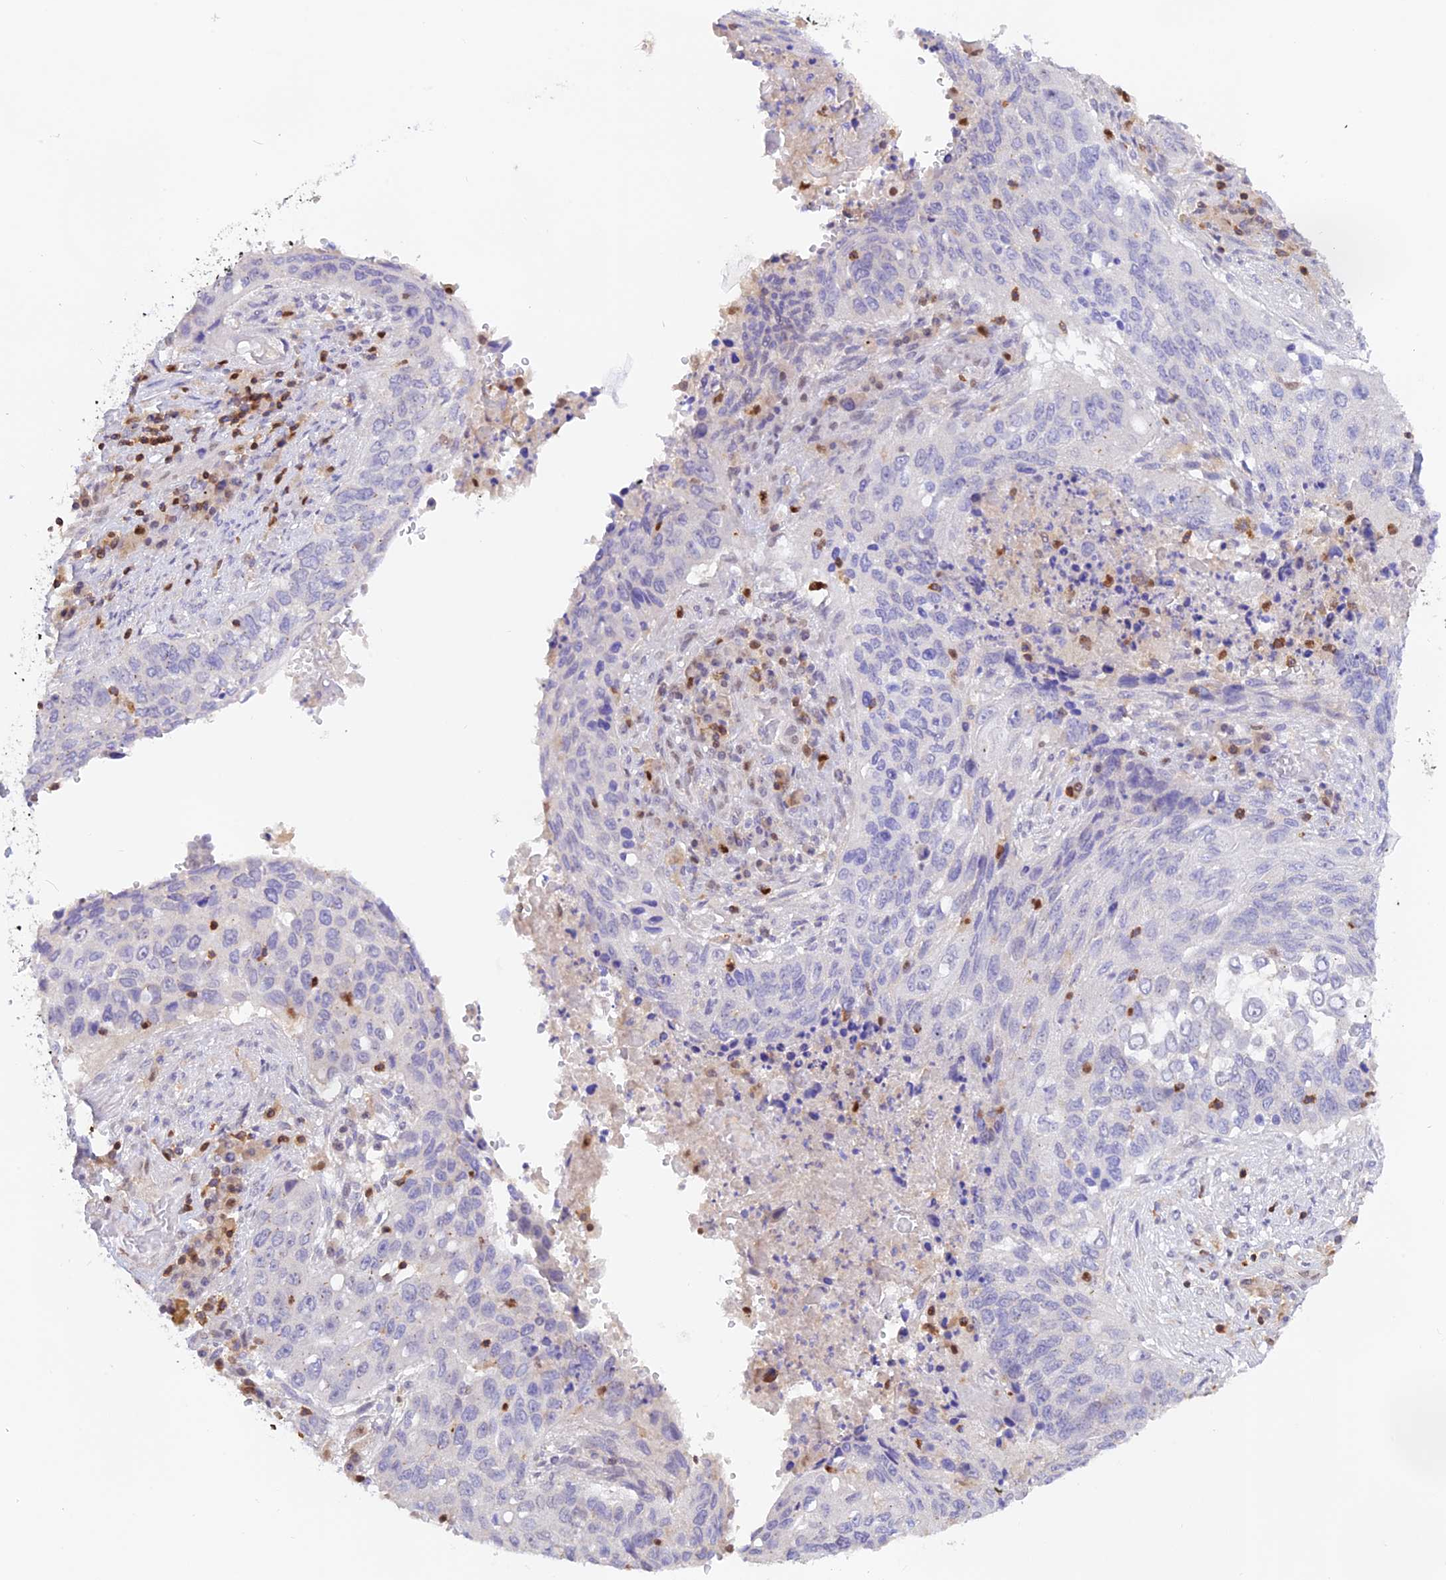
{"staining": {"intensity": "negative", "quantity": "none", "location": "none"}, "tissue": "lung cancer", "cell_type": "Tumor cells", "image_type": "cancer", "snomed": [{"axis": "morphology", "description": "Squamous cell carcinoma, NOS"}, {"axis": "topography", "description": "Lung"}], "caption": "The micrograph displays no significant staining in tumor cells of squamous cell carcinoma (lung). (Brightfield microscopy of DAB (3,3'-diaminobenzidine) immunohistochemistry (IHC) at high magnification).", "gene": "DENND1C", "patient": {"sex": "female", "age": 63}}